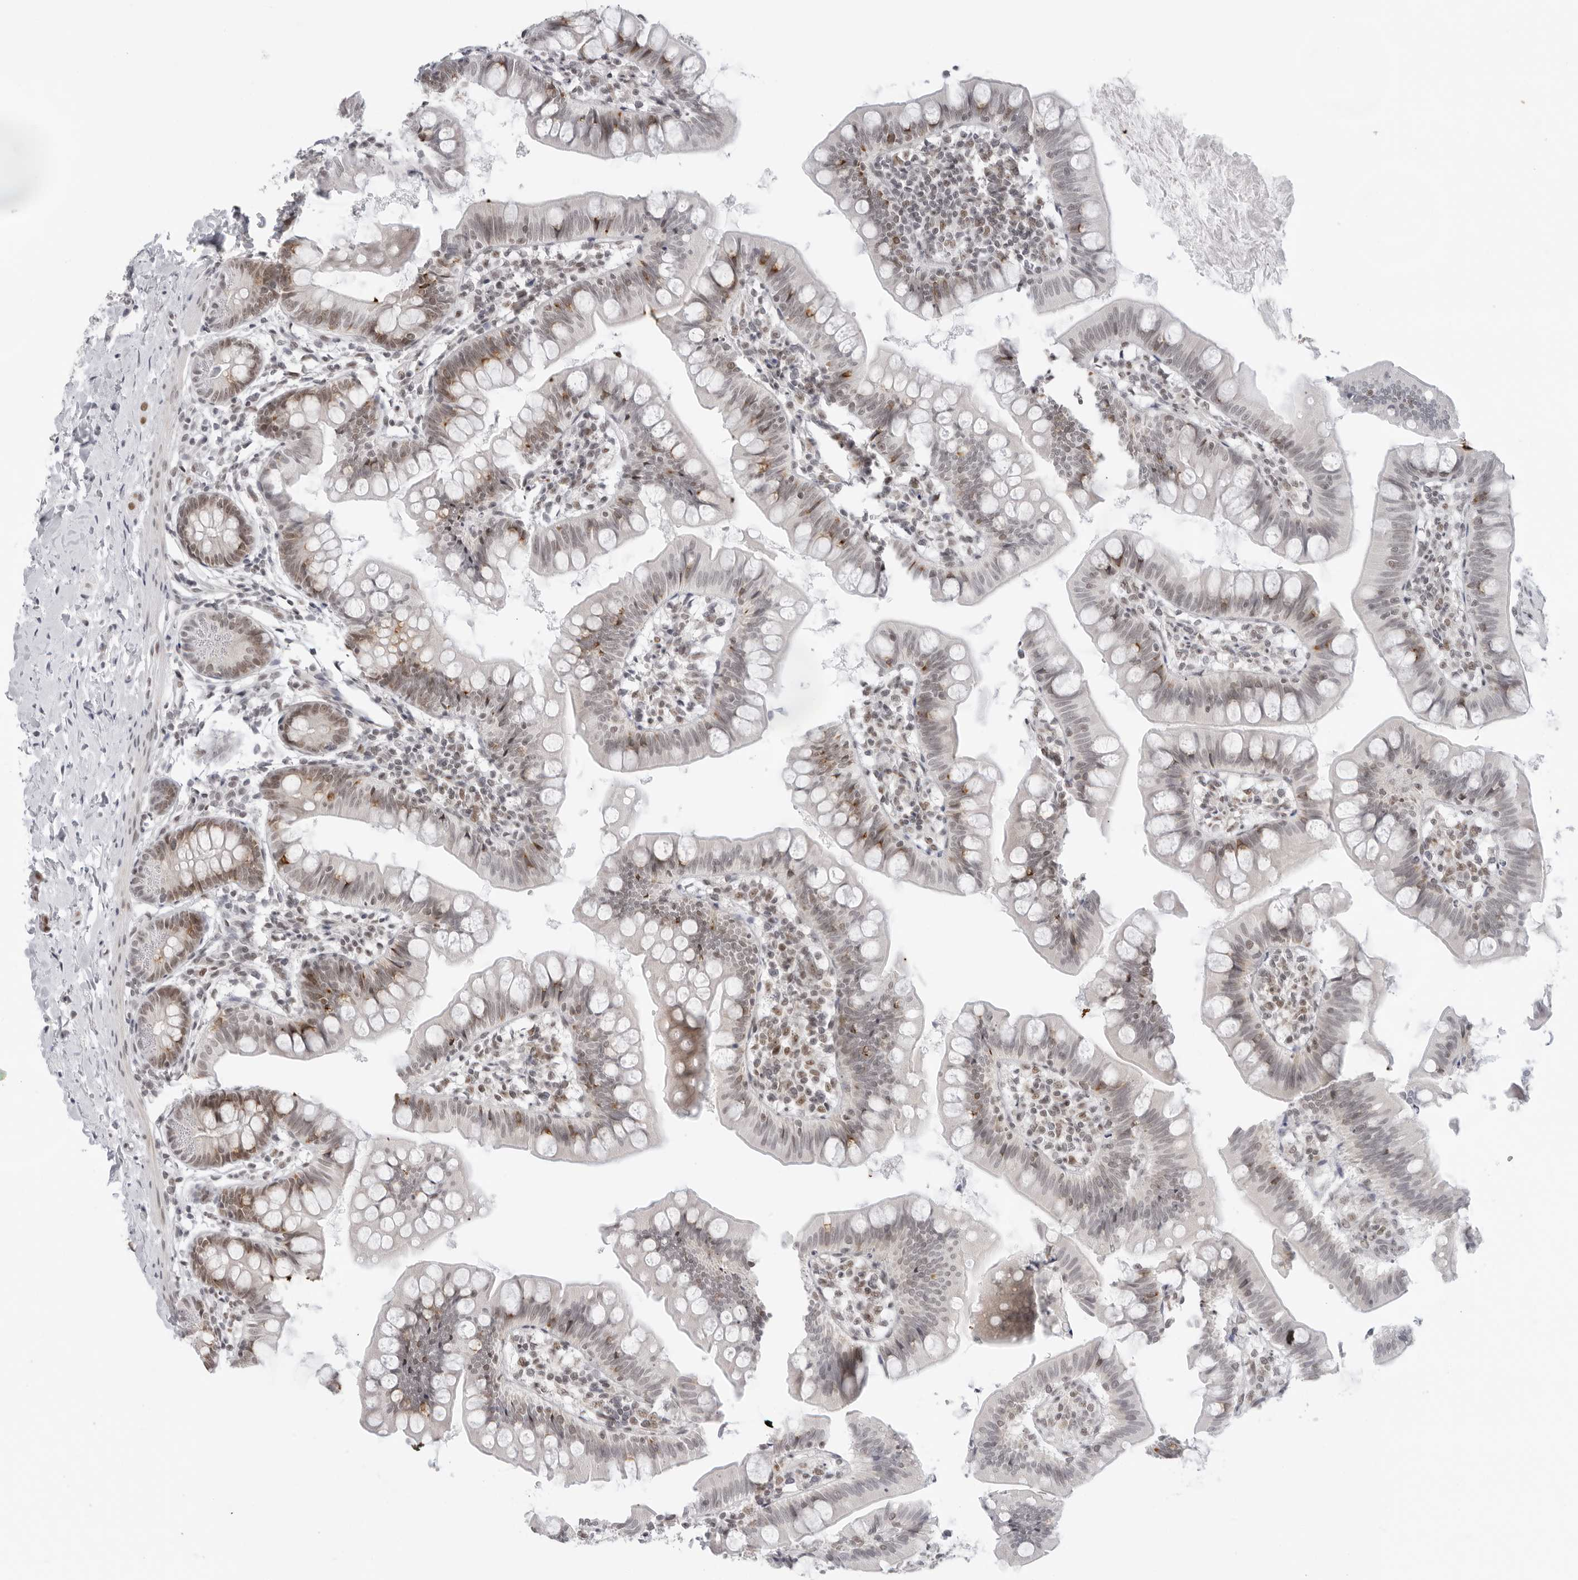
{"staining": {"intensity": "strong", "quantity": "25%-75%", "location": "cytoplasmic/membranous"}, "tissue": "small intestine", "cell_type": "Glandular cells", "image_type": "normal", "snomed": [{"axis": "morphology", "description": "Normal tissue, NOS"}, {"axis": "topography", "description": "Small intestine"}], "caption": "Immunohistochemistry (DAB) staining of benign human small intestine exhibits strong cytoplasmic/membranous protein staining in approximately 25%-75% of glandular cells. The protein of interest is stained brown, and the nuclei are stained in blue (DAB (3,3'-diaminobenzidine) IHC with brightfield microscopy, high magnification).", "gene": "FOXK2", "patient": {"sex": "male", "age": 7}}